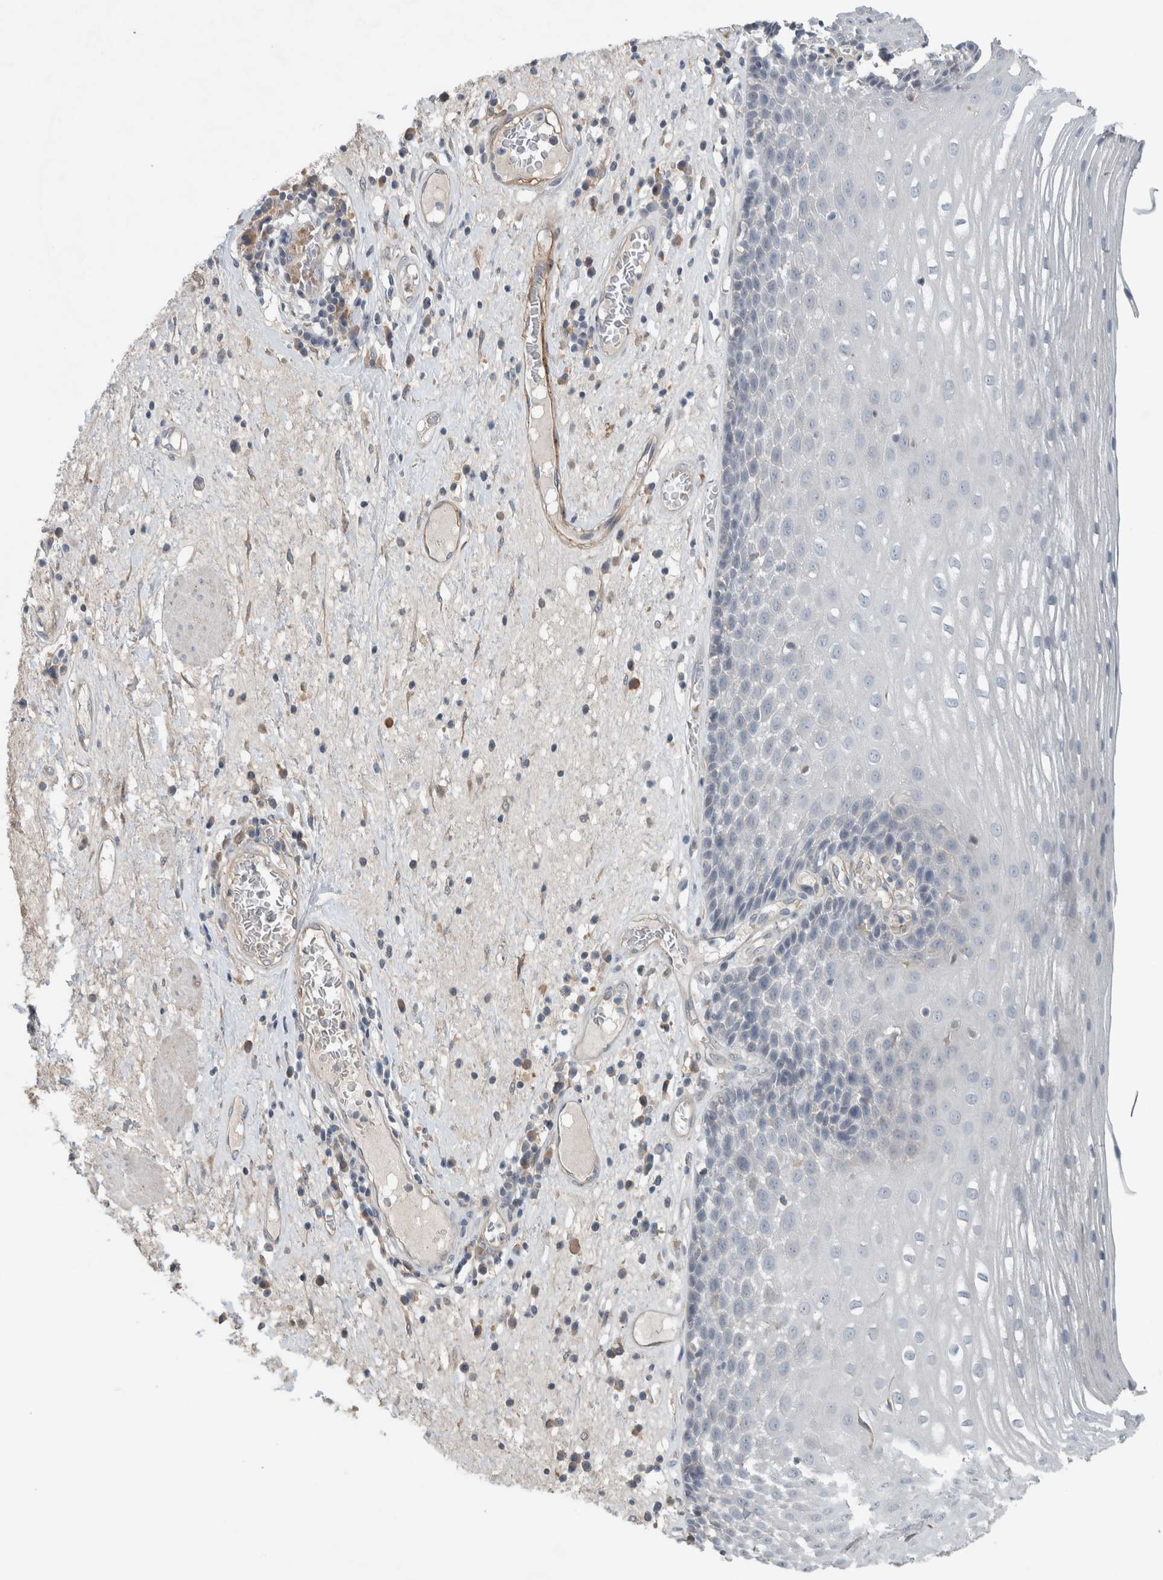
{"staining": {"intensity": "negative", "quantity": "none", "location": "none"}, "tissue": "esophagus", "cell_type": "Squamous epithelial cells", "image_type": "normal", "snomed": [{"axis": "morphology", "description": "Normal tissue, NOS"}, {"axis": "morphology", "description": "Adenocarcinoma, NOS"}, {"axis": "topography", "description": "Esophagus"}], "caption": "A high-resolution histopathology image shows IHC staining of unremarkable esophagus, which shows no significant expression in squamous epithelial cells. The staining was performed using DAB to visualize the protein expression in brown, while the nuclei were stained in blue with hematoxylin (Magnification: 20x).", "gene": "JADE2", "patient": {"sex": "male", "age": 62}}